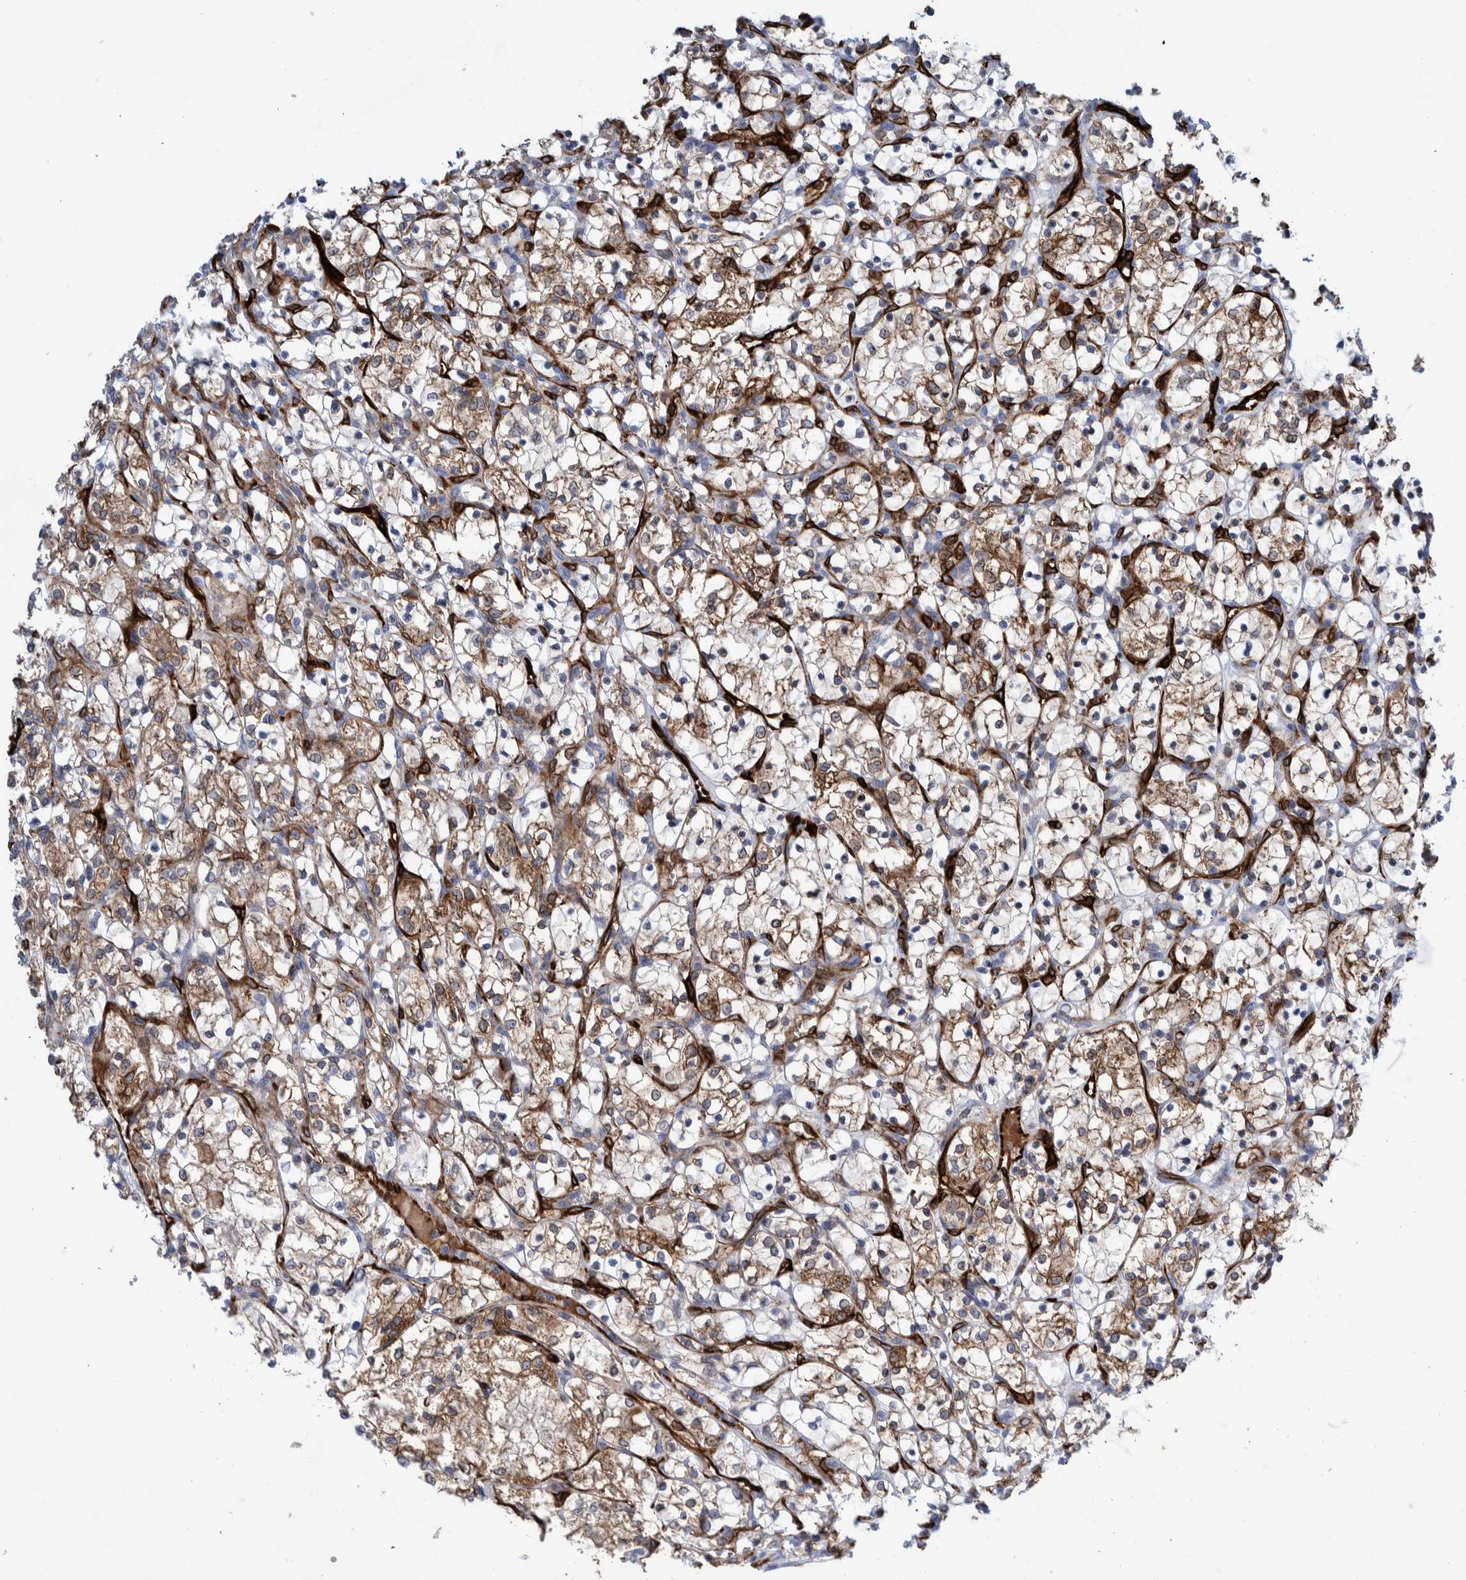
{"staining": {"intensity": "moderate", "quantity": "25%-75%", "location": "cytoplasmic/membranous"}, "tissue": "renal cancer", "cell_type": "Tumor cells", "image_type": "cancer", "snomed": [{"axis": "morphology", "description": "Adenocarcinoma, NOS"}, {"axis": "topography", "description": "Kidney"}], "caption": "IHC (DAB (3,3'-diaminobenzidine)) staining of renal cancer (adenocarcinoma) shows moderate cytoplasmic/membranous protein staining in approximately 25%-75% of tumor cells.", "gene": "THEM6", "patient": {"sex": "female", "age": 69}}